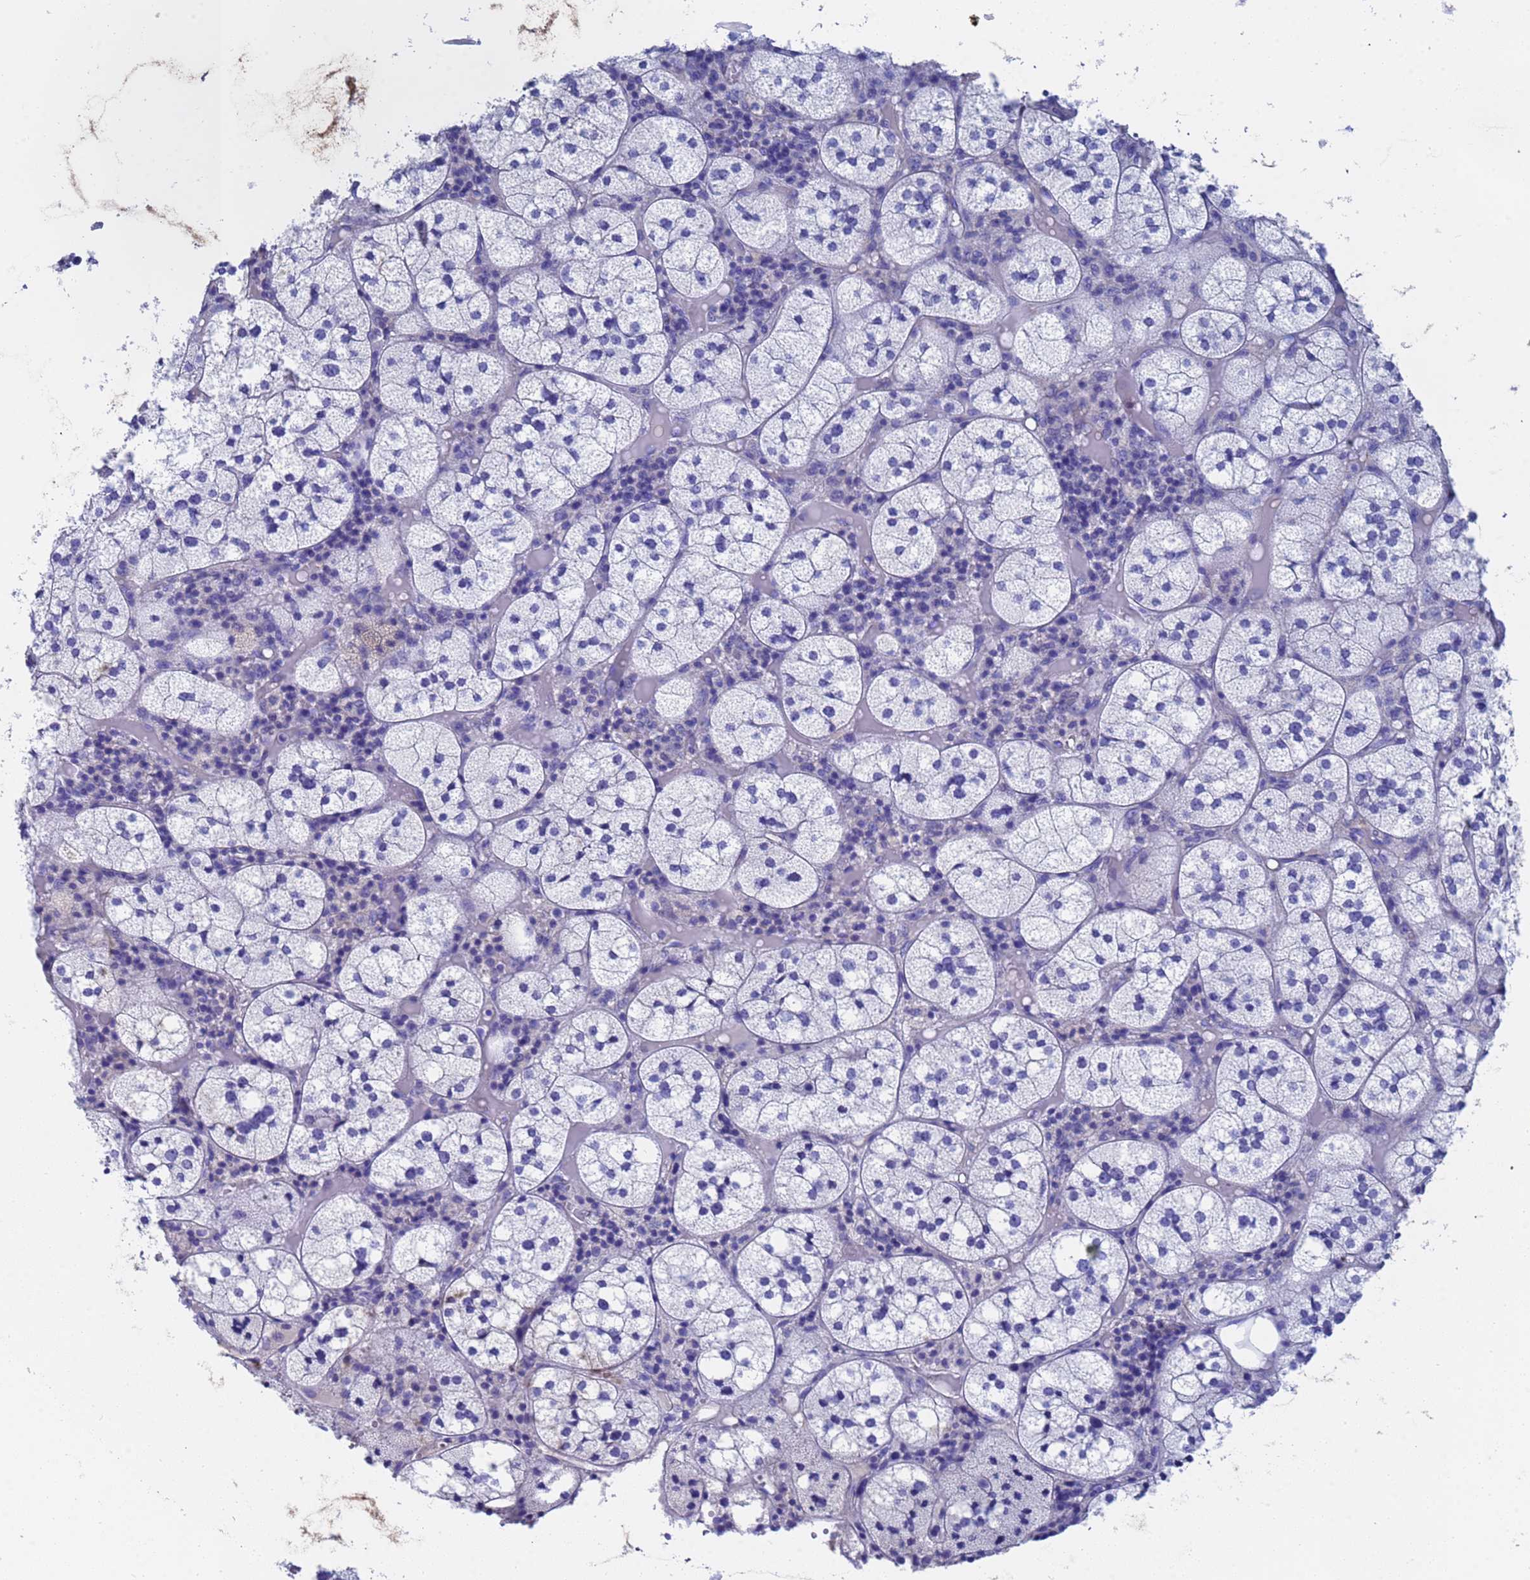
{"staining": {"intensity": "negative", "quantity": "none", "location": "none"}, "tissue": "adrenal gland", "cell_type": "Glandular cells", "image_type": "normal", "snomed": [{"axis": "morphology", "description": "Normal tissue, NOS"}, {"axis": "topography", "description": "Adrenal gland"}], "caption": "Immunohistochemical staining of benign human adrenal gland demonstrates no significant staining in glandular cells.", "gene": "CST1", "patient": {"sex": "female", "age": 61}}